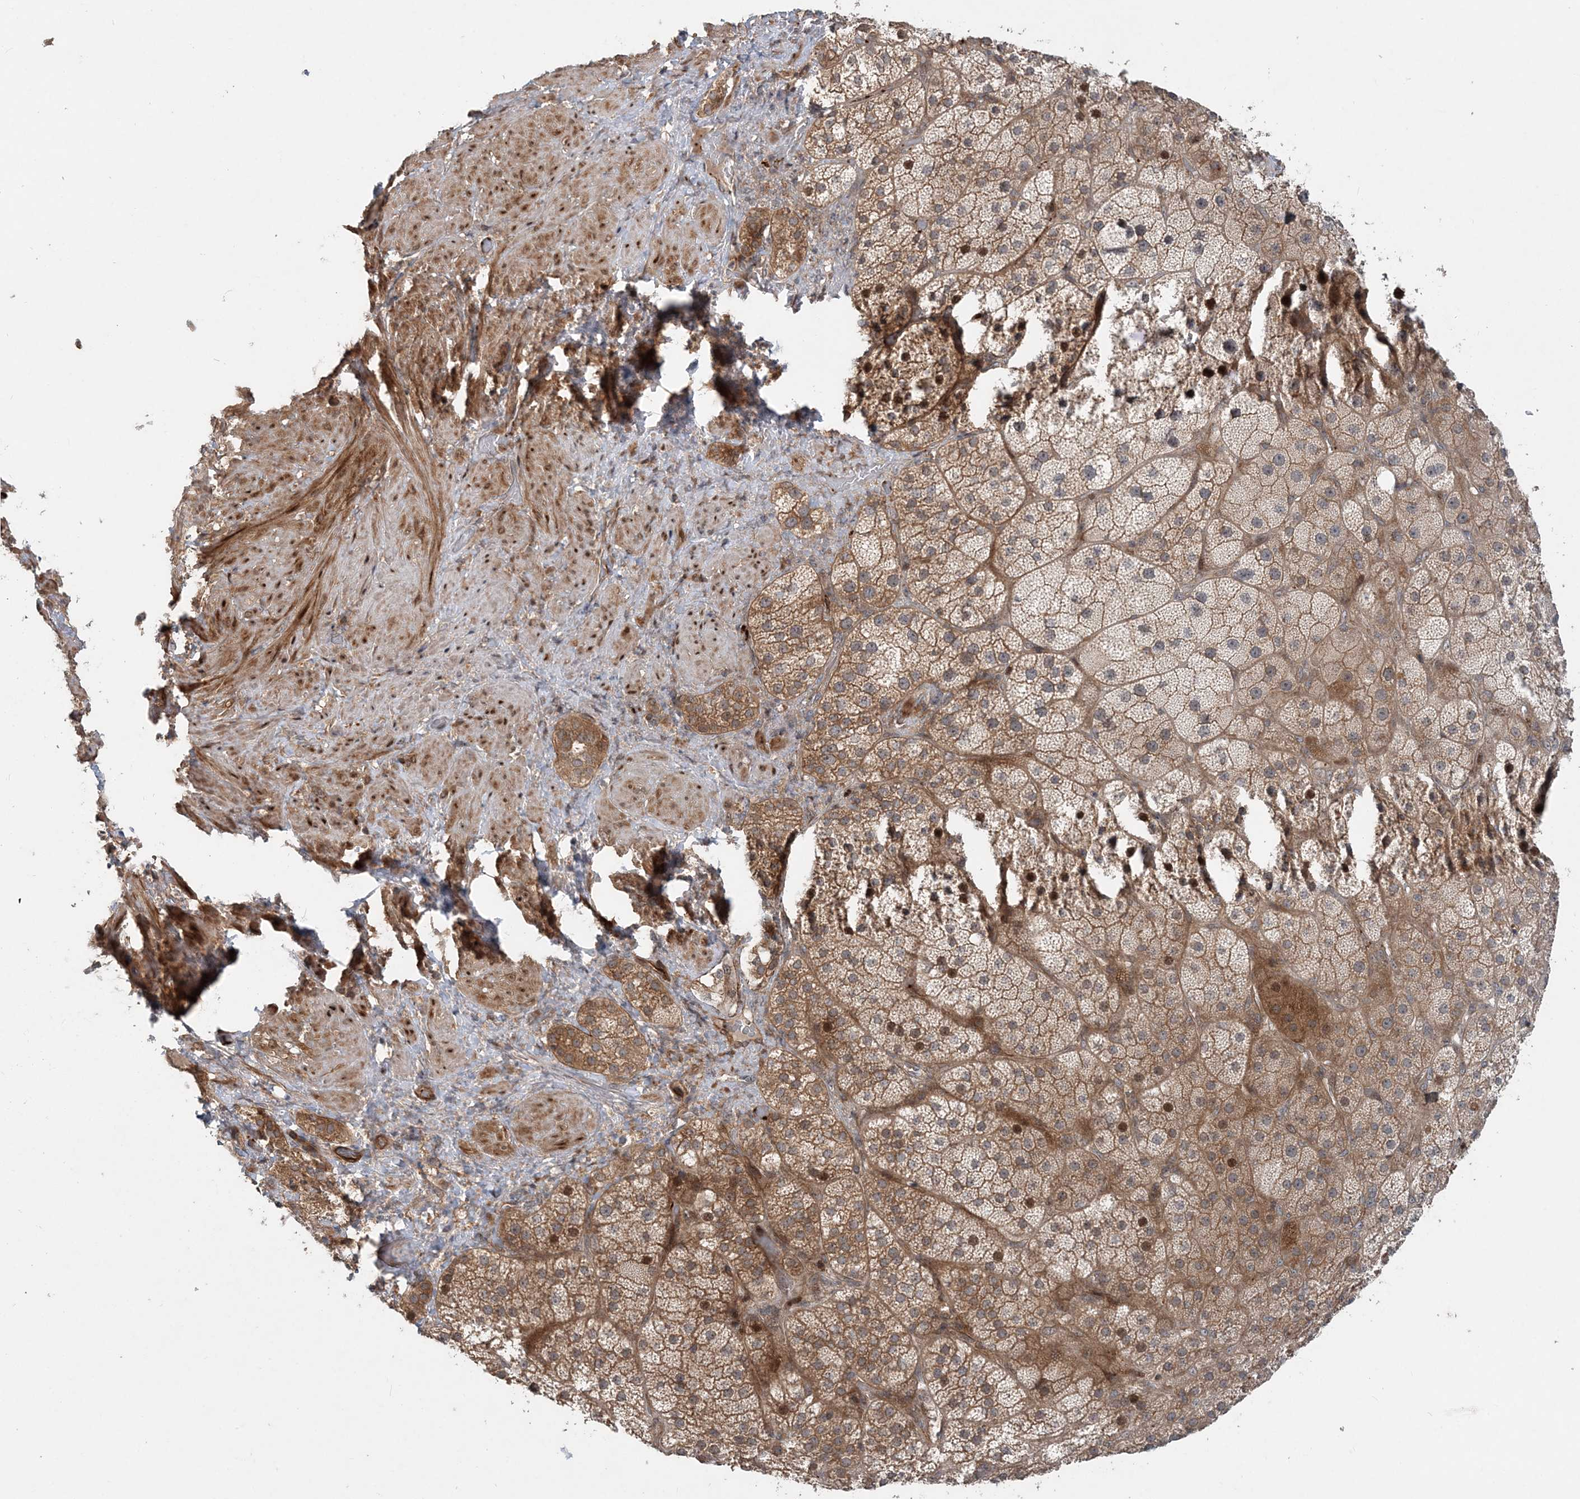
{"staining": {"intensity": "moderate", "quantity": ">75%", "location": "cytoplasmic/membranous,nuclear"}, "tissue": "adrenal gland", "cell_type": "Glandular cells", "image_type": "normal", "snomed": [{"axis": "morphology", "description": "Normal tissue, NOS"}, {"axis": "topography", "description": "Adrenal gland"}], "caption": "Immunohistochemistry (IHC) histopathology image of benign adrenal gland stained for a protein (brown), which shows medium levels of moderate cytoplasmic/membranous,nuclear positivity in approximately >75% of glandular cells.", "gene": "GEMIN5", "patient": {"sex": "male", "age": 57}}